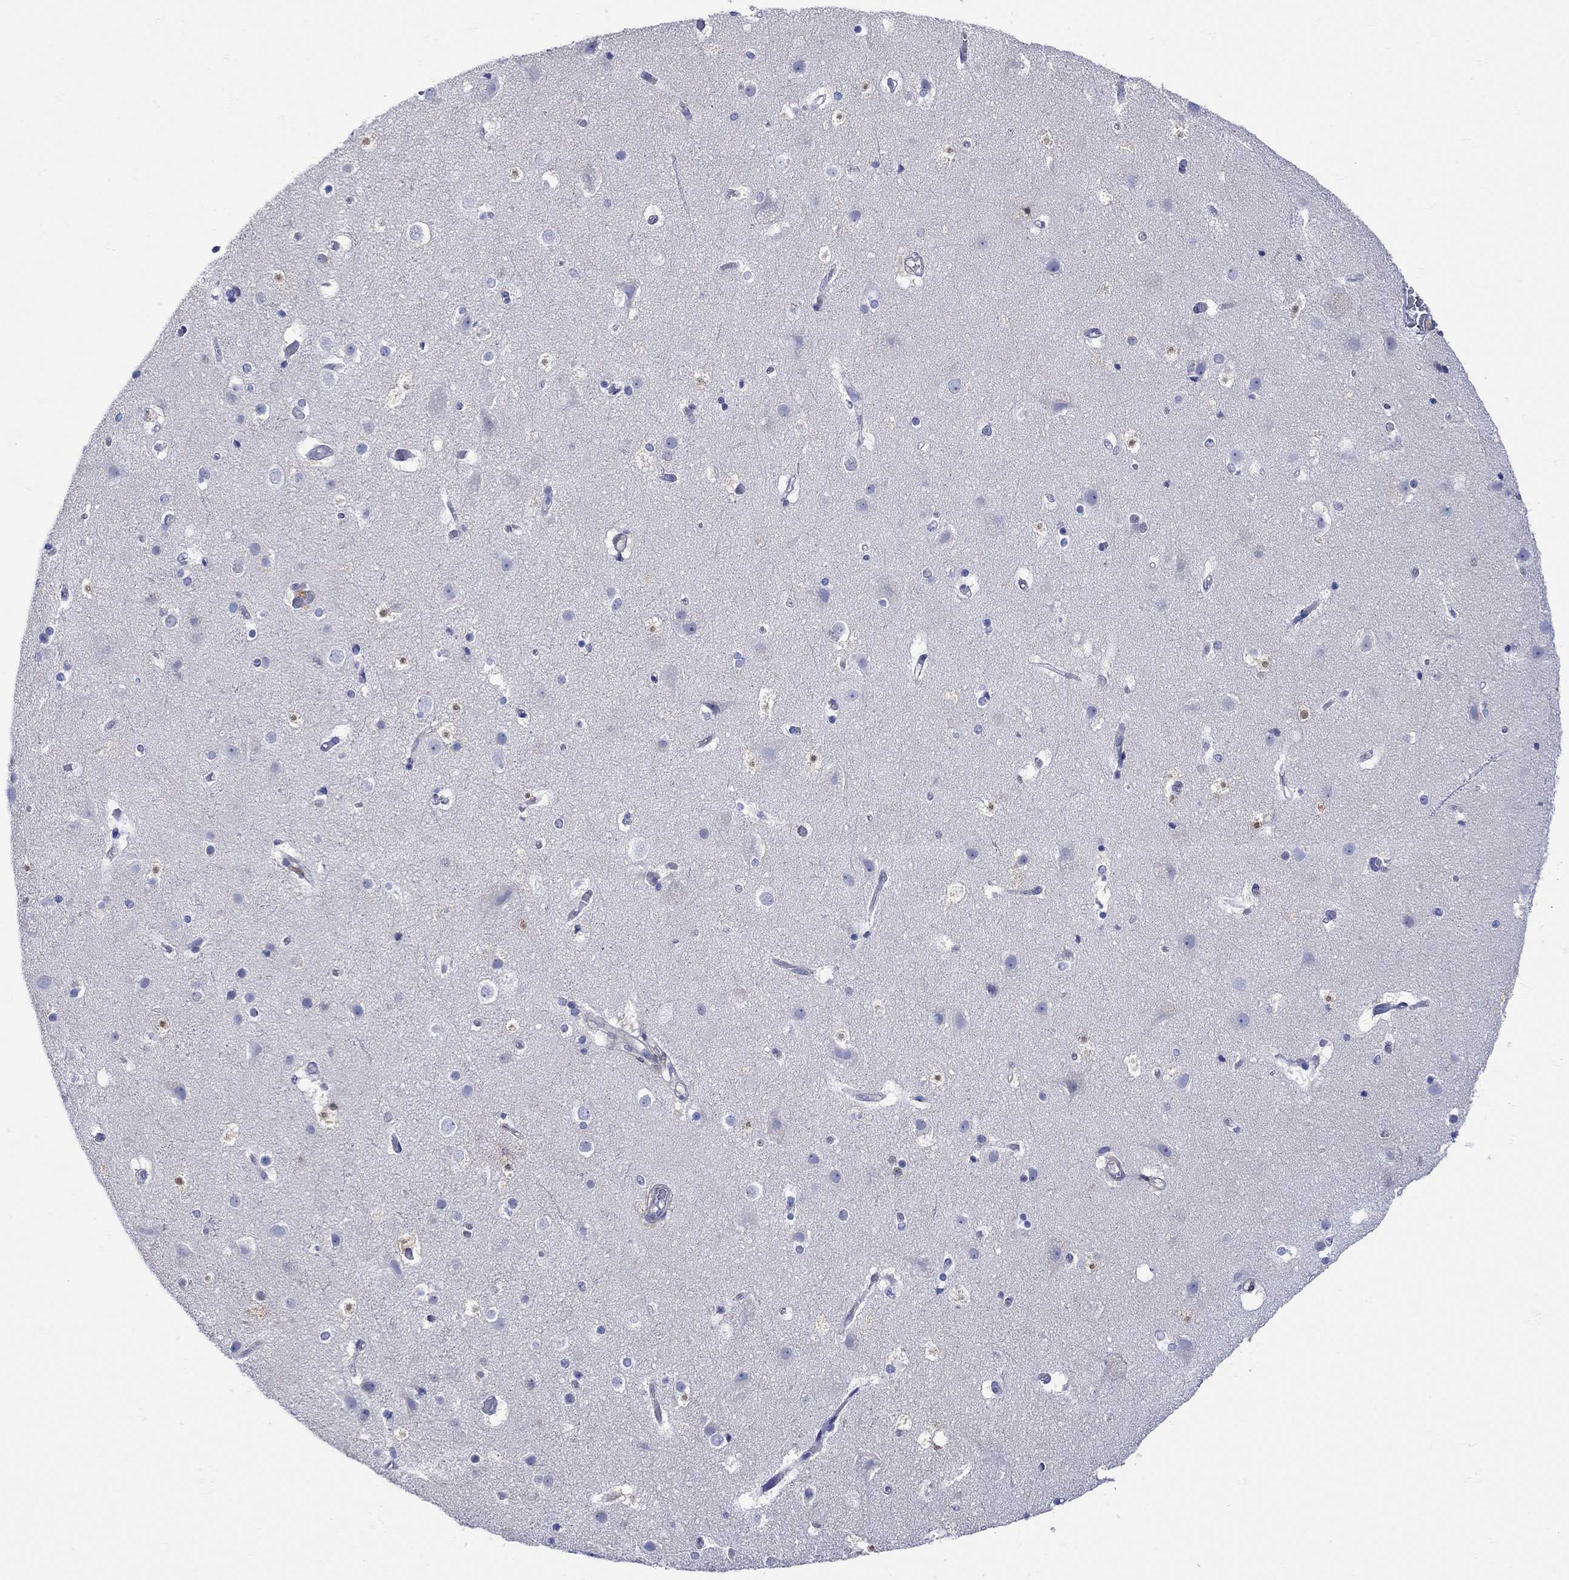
{"staining": {"intensity": "negative", "quantity": "none", "location": "none"}, "tissue": "cerebral cortex", "cell_type": "Endothelial cells", "image_type": "normal", "snomed": [{"axis": "morphology", "description": "Normal tissue, NOS"}, {"axis": "topography", "description": "Cerebral cortex"}], "caption": "An immunohistochemistry (IHC) micrograph of unremarkable cerebral cortex is shown. There is no staining in endothelial cells of cerebral cortex. (DAB (3,3'-diaminobenzidine) immunohistochemistry visualized using brightfield microscopy, high magnification).", "gene": "MSI1", "patient": {"sex": "female", "age": 52}}